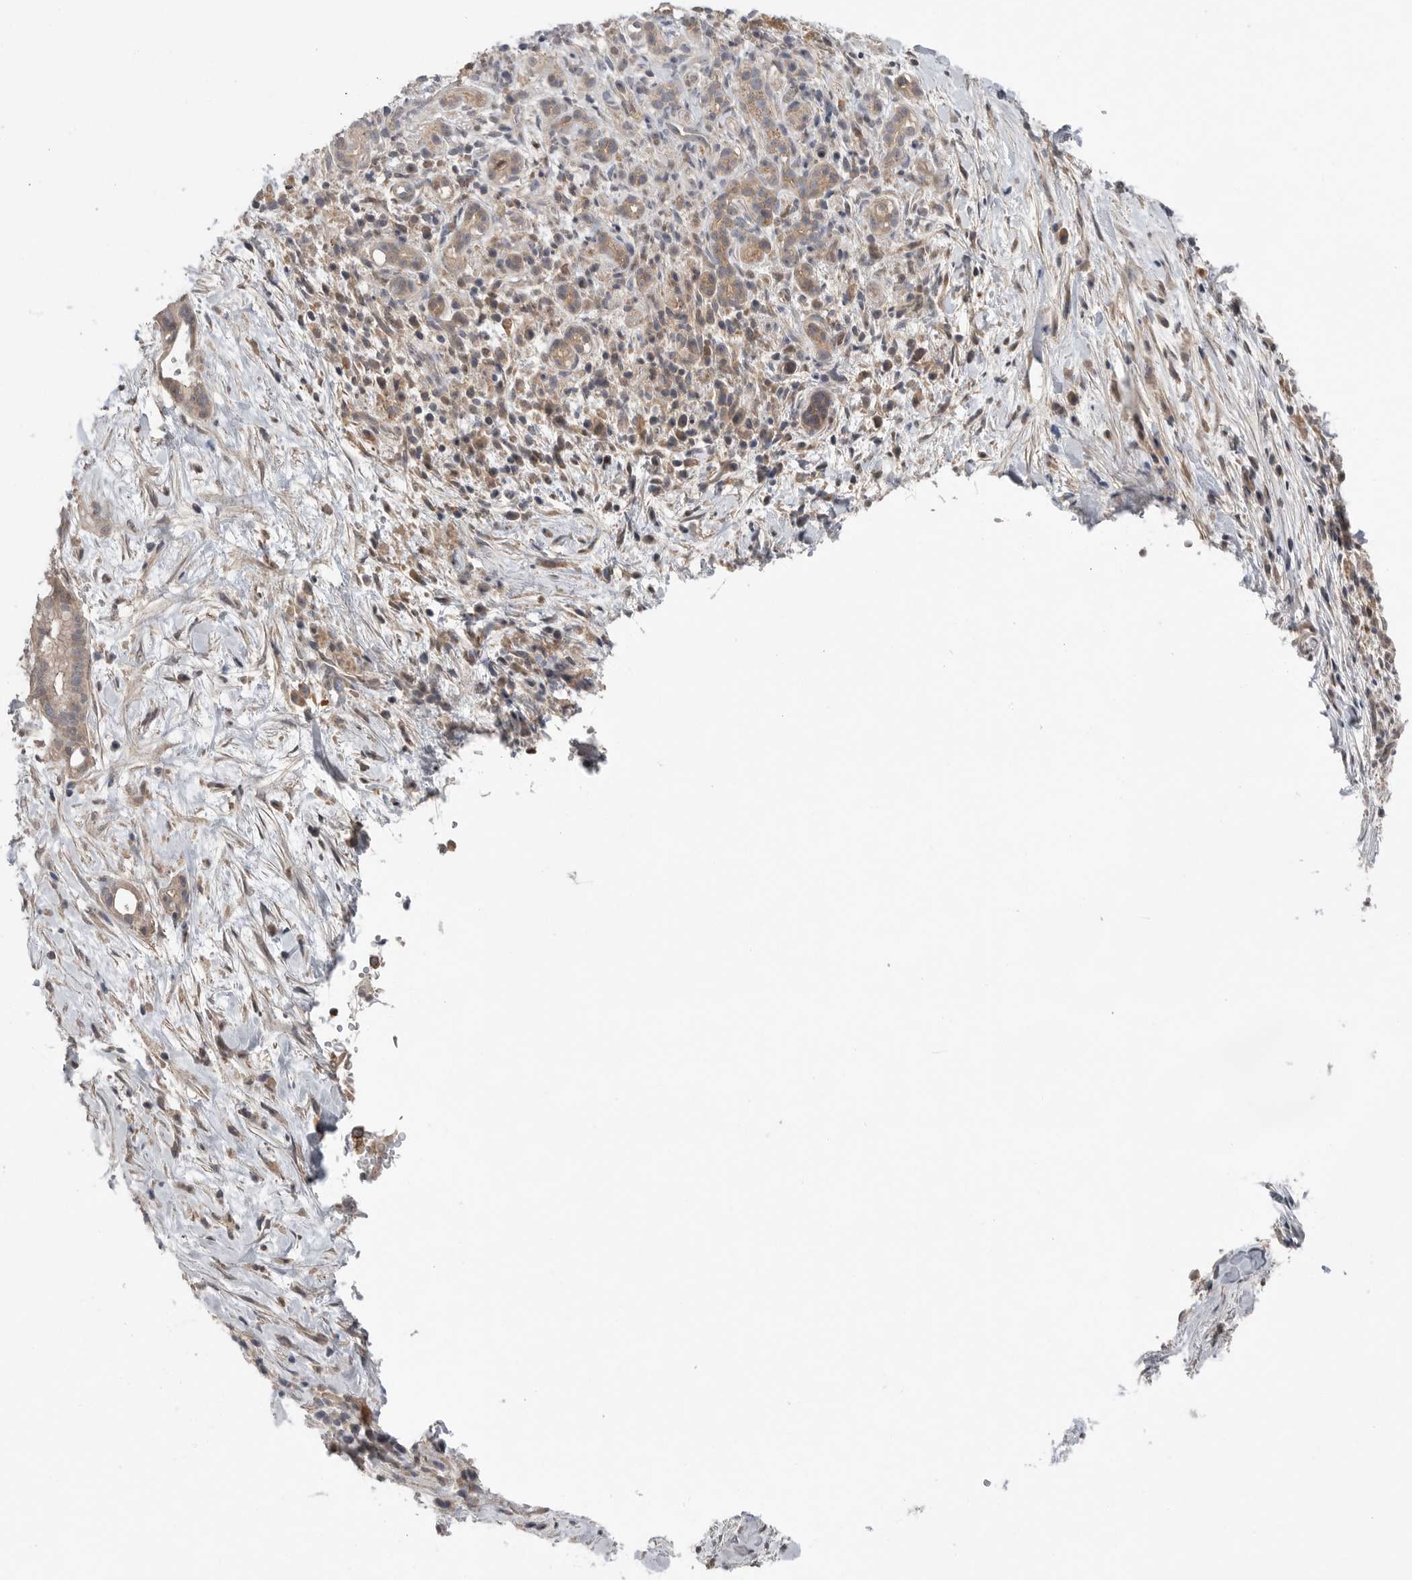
{"staining": {"intensity": "weak", "quantity": ">75%", "location": "cytoplasmic/membranous"}, "tissue": "pancreatic cancer", "cell_type": "Tumor cells", "image_type": "cancer", "snomed": [{"axis": "morphology", "description": "Adenocarcinoma, NOS"}, {"axis": "topography", "description": "Pancreas"}], "caption": "Human pancreatic cancer (adenocarcinoma) stained for a protein (brown) exhibits weak cytoplasmic/membranous positive positivity in approximately >75% of tumor cells.", "gene": "SCP2", "patient": {"sex": "male", "age": 58}}